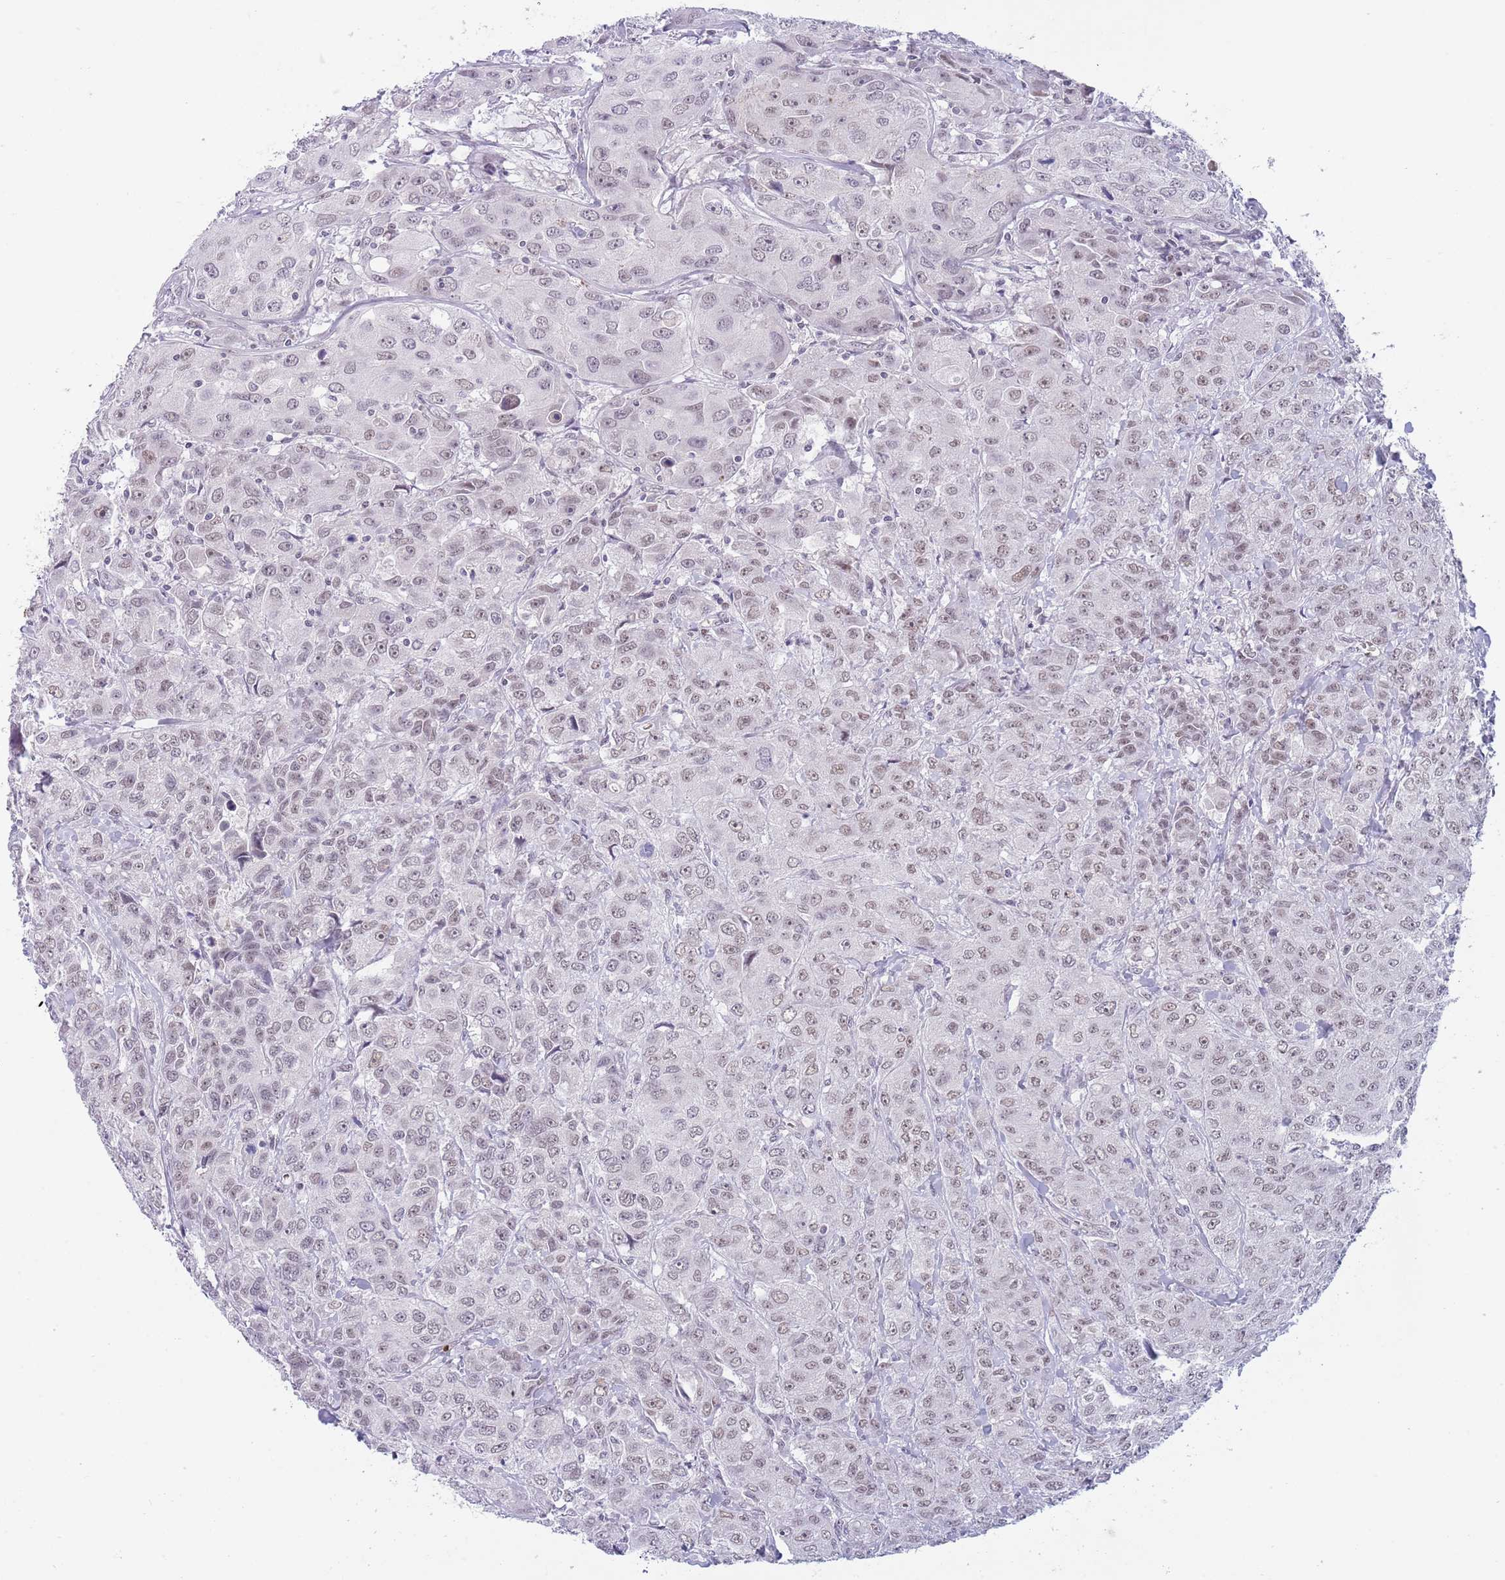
{"staining": {"intensity": "weak", "quantity": ">75%", "location": "nuclear"}, "tissue": "breast cancer", "cell_type": "Tumor cells", "image_type": "cancer", "snomed": [{"axis": "morphology", "description": "Duct carcinoma"}, {"axis": "topography", "description": "Breast"}], "caption": "The immunohistochemical stain shows weak nuclear expression in tumor cells of breast cancer (invasive ductal carcinoma) tissue. The staining was performed using DAB, with brown indicating positive protein expression. Nuclei are stained blue with hematoxylin.", "gene": "LYPD6B", "patient": {"sex": "female", "age": 43}}